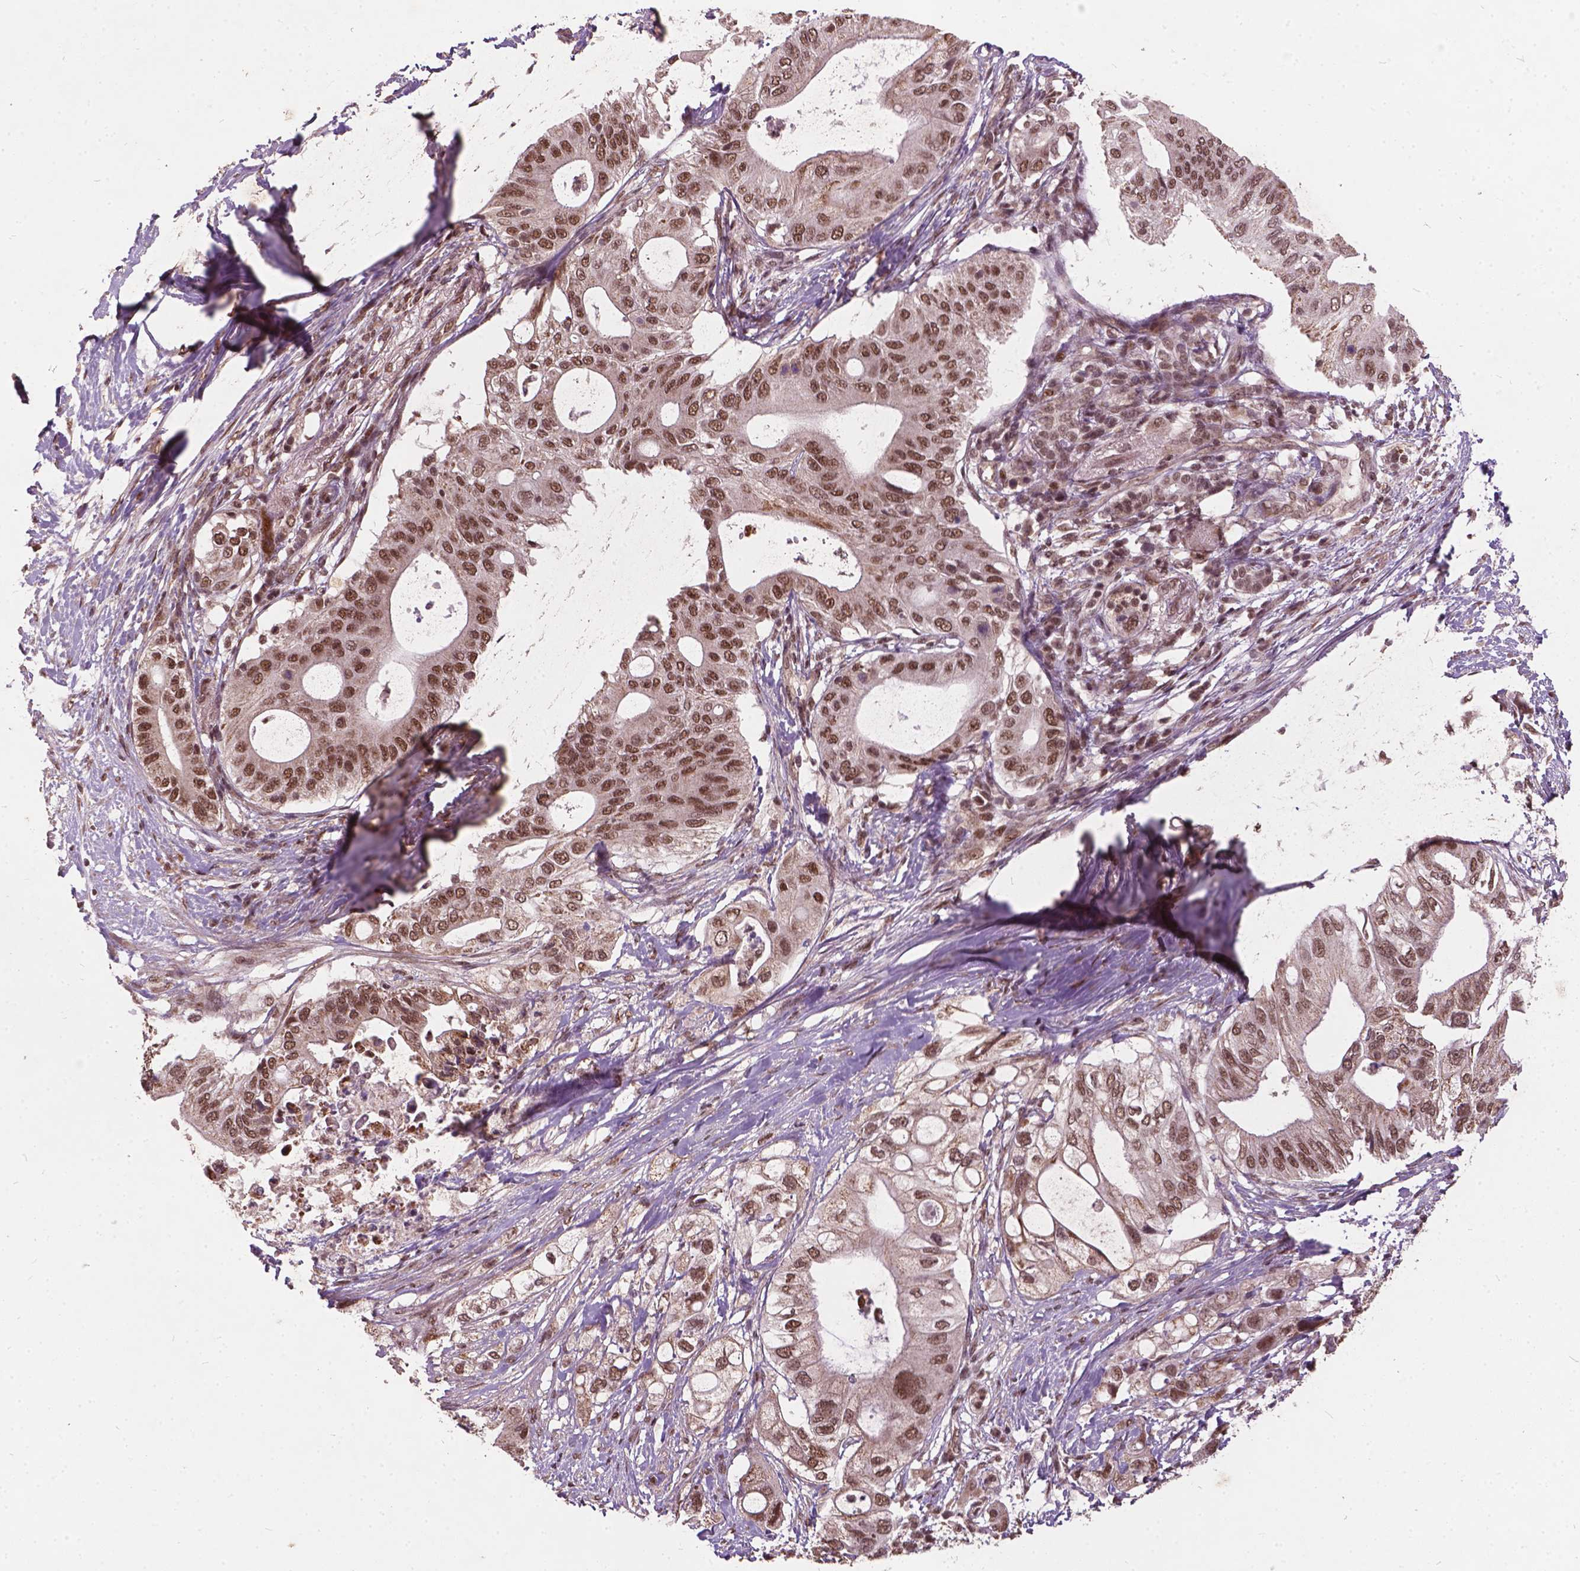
{"staining": {"intensity": "moderate", "quantity": ">75%", "location": "nuclear"}, "tissue": "pancreatic cancer", "cell_type": "Tumor cells", "image_type": "cancer", "snomed": [{"axis": "morphology", "description": "Adenocarcinoma, NOS"}, {"axis": "topography", "description": "Pancreas"}], "caption": "Protein expression by immunohistochemistry displays moderate nuclear expression in about >75% of tumor cells in adenocarcinoma (pancreatic). The protein is shown in brown color, while the nuclei are stained blue.", "gene": "GPS2", "patient": {"sex": "female", "age": 72}}